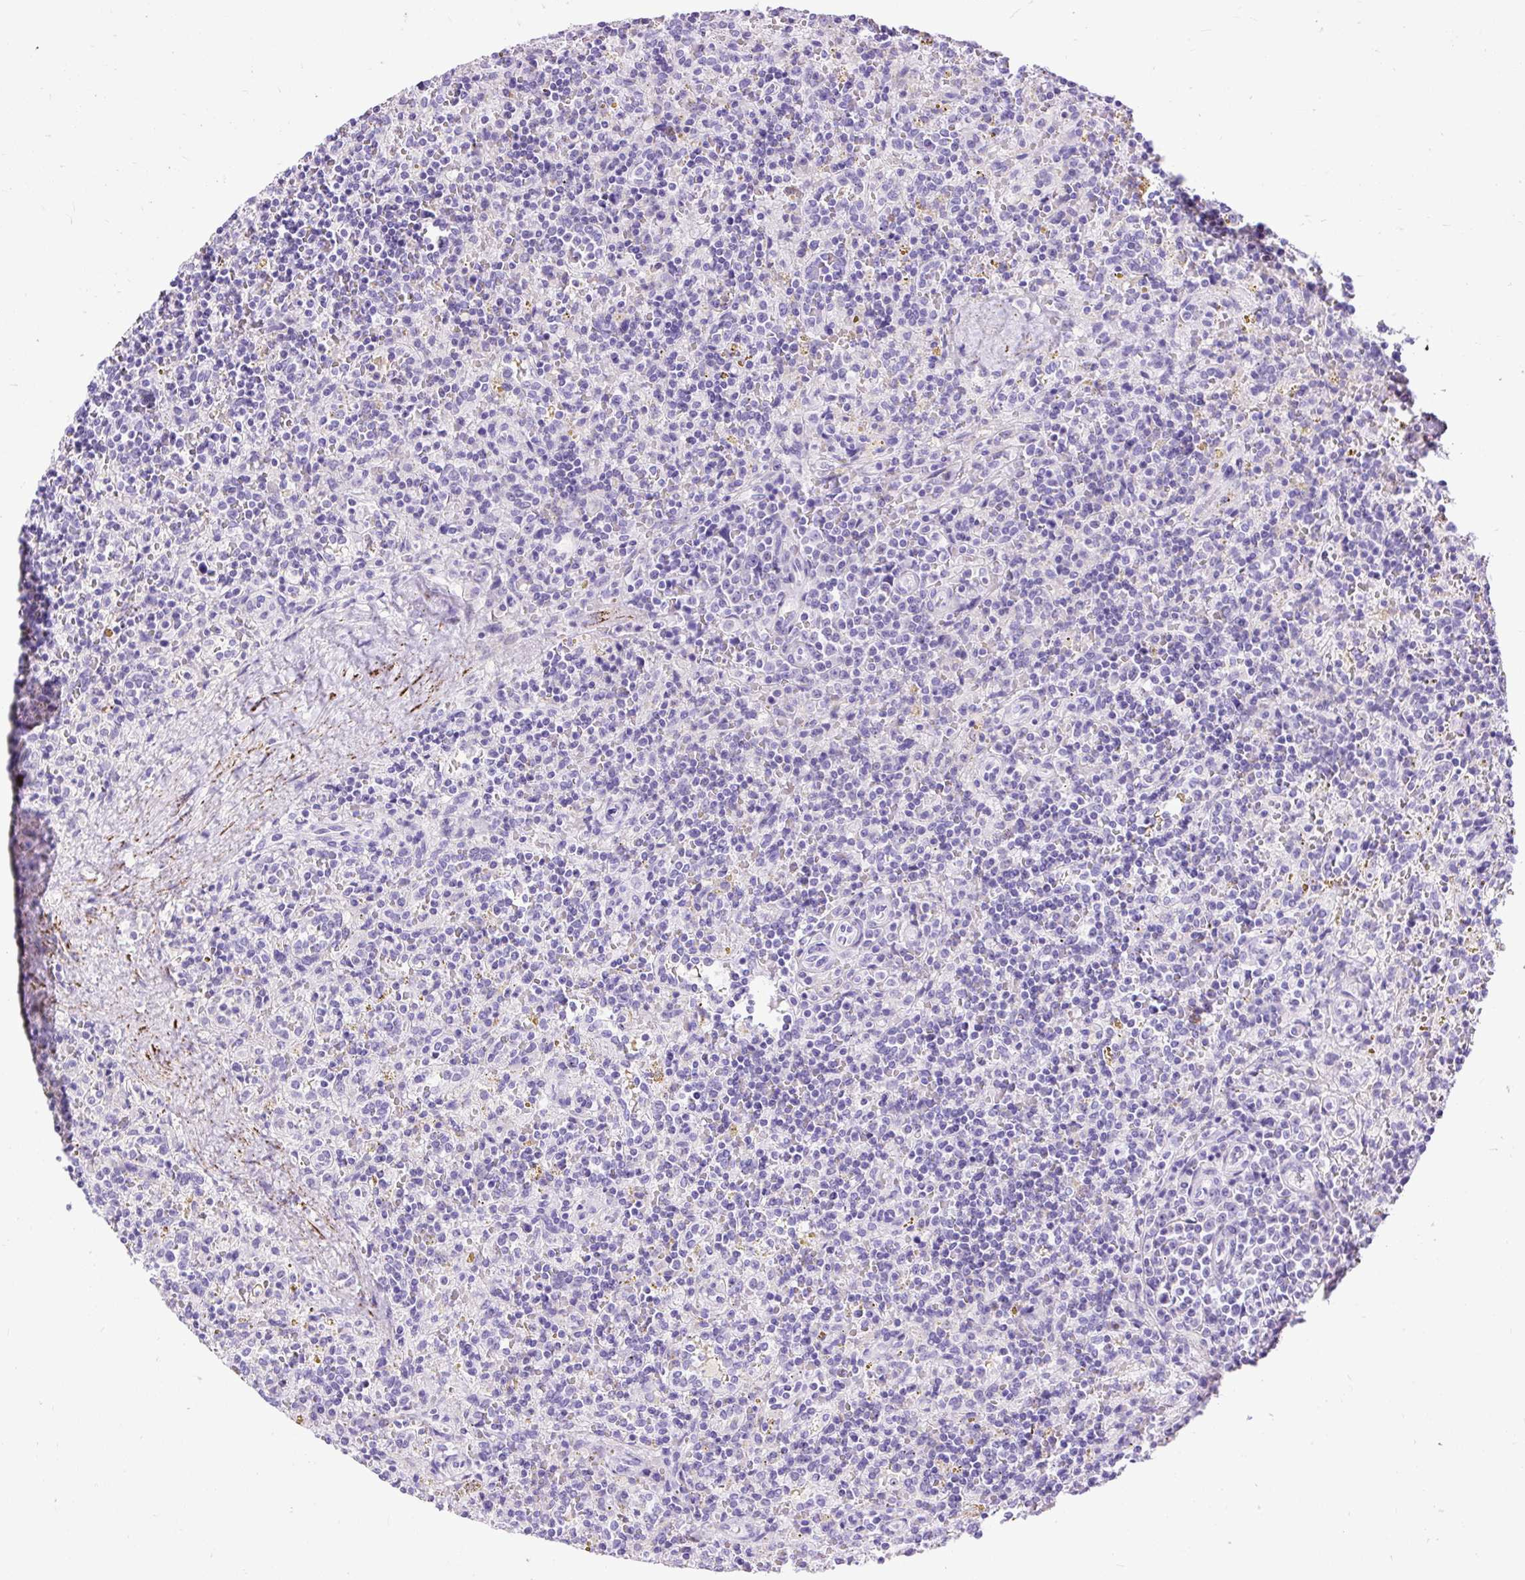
{"staining": {"intensity": "negative", "quantity": "none", "location": "none"}, "tissue": "lymphoma", "cell_type": "Tumor cells", "image_type": "cancer", "snomed": [{"axis": "morphology", "description": "Malignant lymphoma, non-Hodgkin's type, Low grade"}, {"axis": "topography", "description": "Spleen"}], "caption": "The histopathology image exhibits no staining of tumor cells in malignant lymphoma, non-Hodgkin's type (low-grade).", "gene": "ZNF256", "patient": {"sex": "male", "age": 67}}